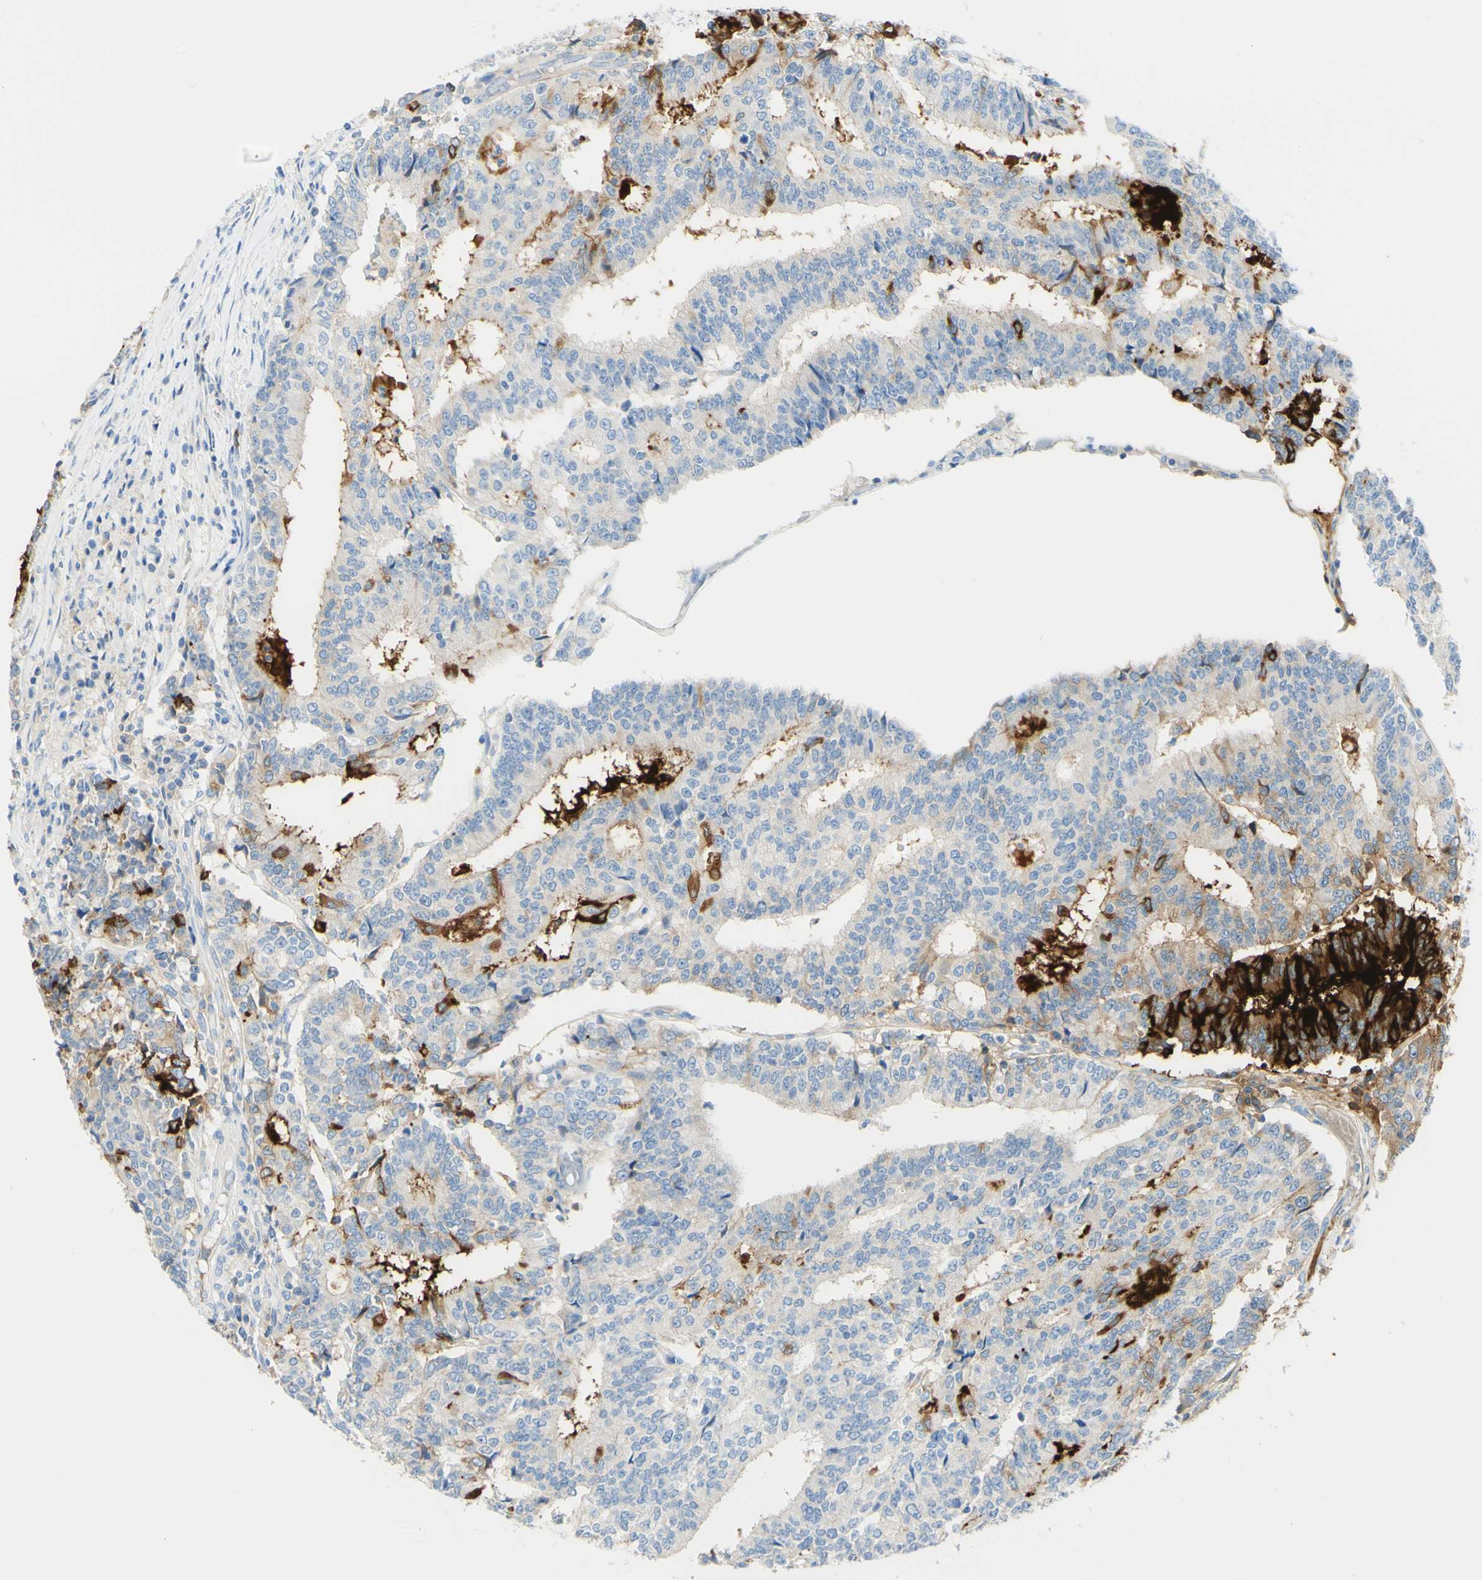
{"staining": {"intensity": "strong", "quantity": "<25%", "location": "cytoplasmic/membranous"}, "tissue": "prostate cancer", "cell_type": "Tumor cells", "image_type": "cancer", "snomed": [{"axis": "morphology", "description": "Normal tissue, NOS"}, {"axis": "morphology", "description": "Adenocarcinoma, High grade"}, {"axis": "topography", "description": "Prostate"}, {"axis": "topography", "description": "Seminal veicle"}], "caption": "A brown stain highlights strong cytoplasmic/membranous positivity of a protein in human prostate cancer (high-grade adenocarcinoma) tumor cells. (brown staining indicates protein expression, while blue staining denotes nuclei).", "gene": "PIGR", "patient": {"sex": "male", "age": 55}}